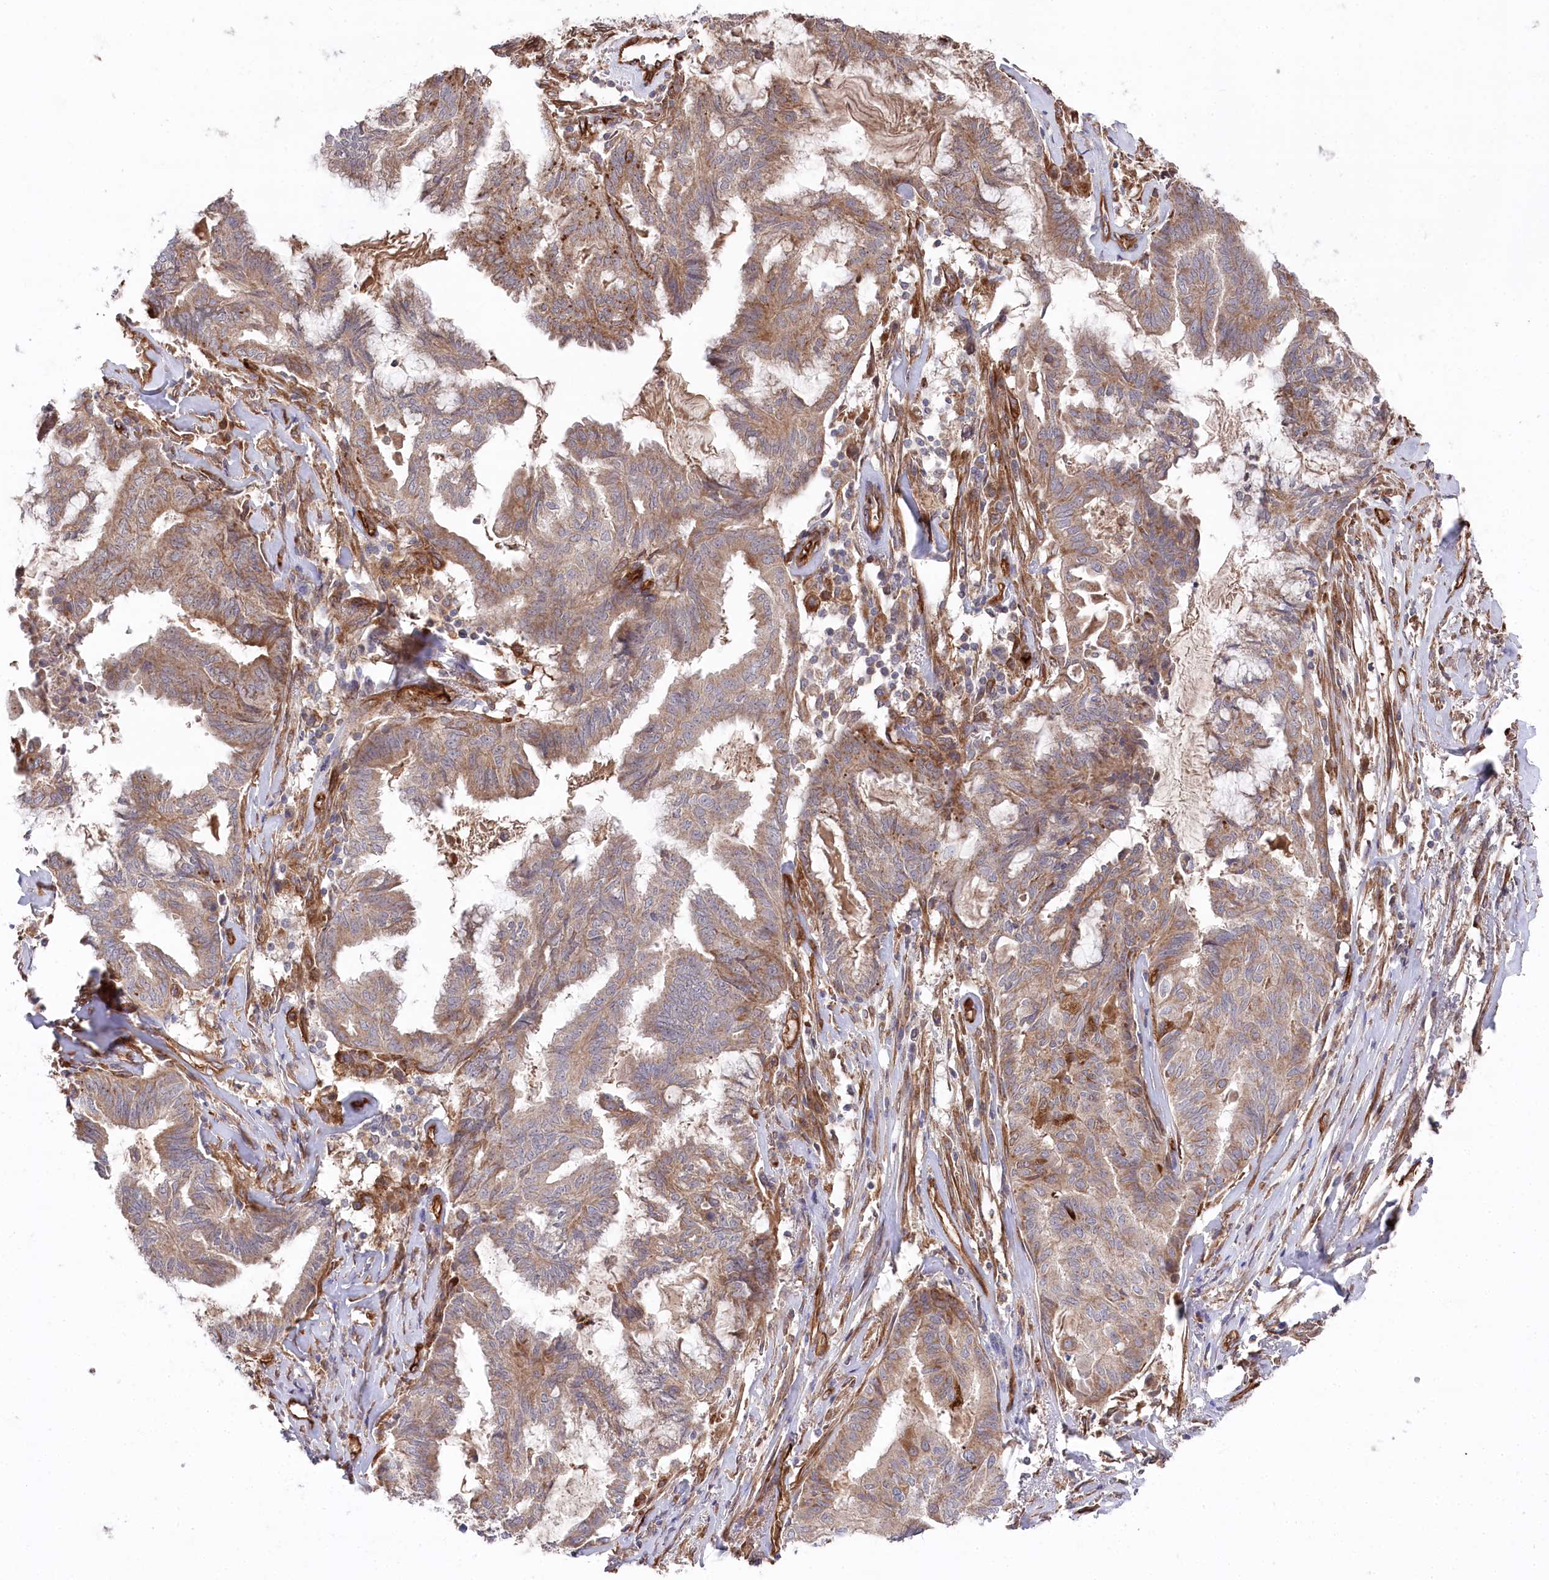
{"staining": {"intensity": "moderate", "quantity": ">75%", "location": "cytoplasmic/membranous"}, "tissue": "endometrial cancer", "cell_type": "Tumor cells", "image_type": "cancer", "snomed": [{"axis": "morphology", "description": "Adenocarcinoma, NOS"}, {"axis": "topography", "description": "Endometrium"}], "caption": "Immunohistochemical staining of endometrial adenocarcinoma displays moderate cytoplasmic/membranous protein positivity in approximately >75% of tumor cells.", "gene": "MTPAP", "patient": {"sex": "female", "age": 86}}